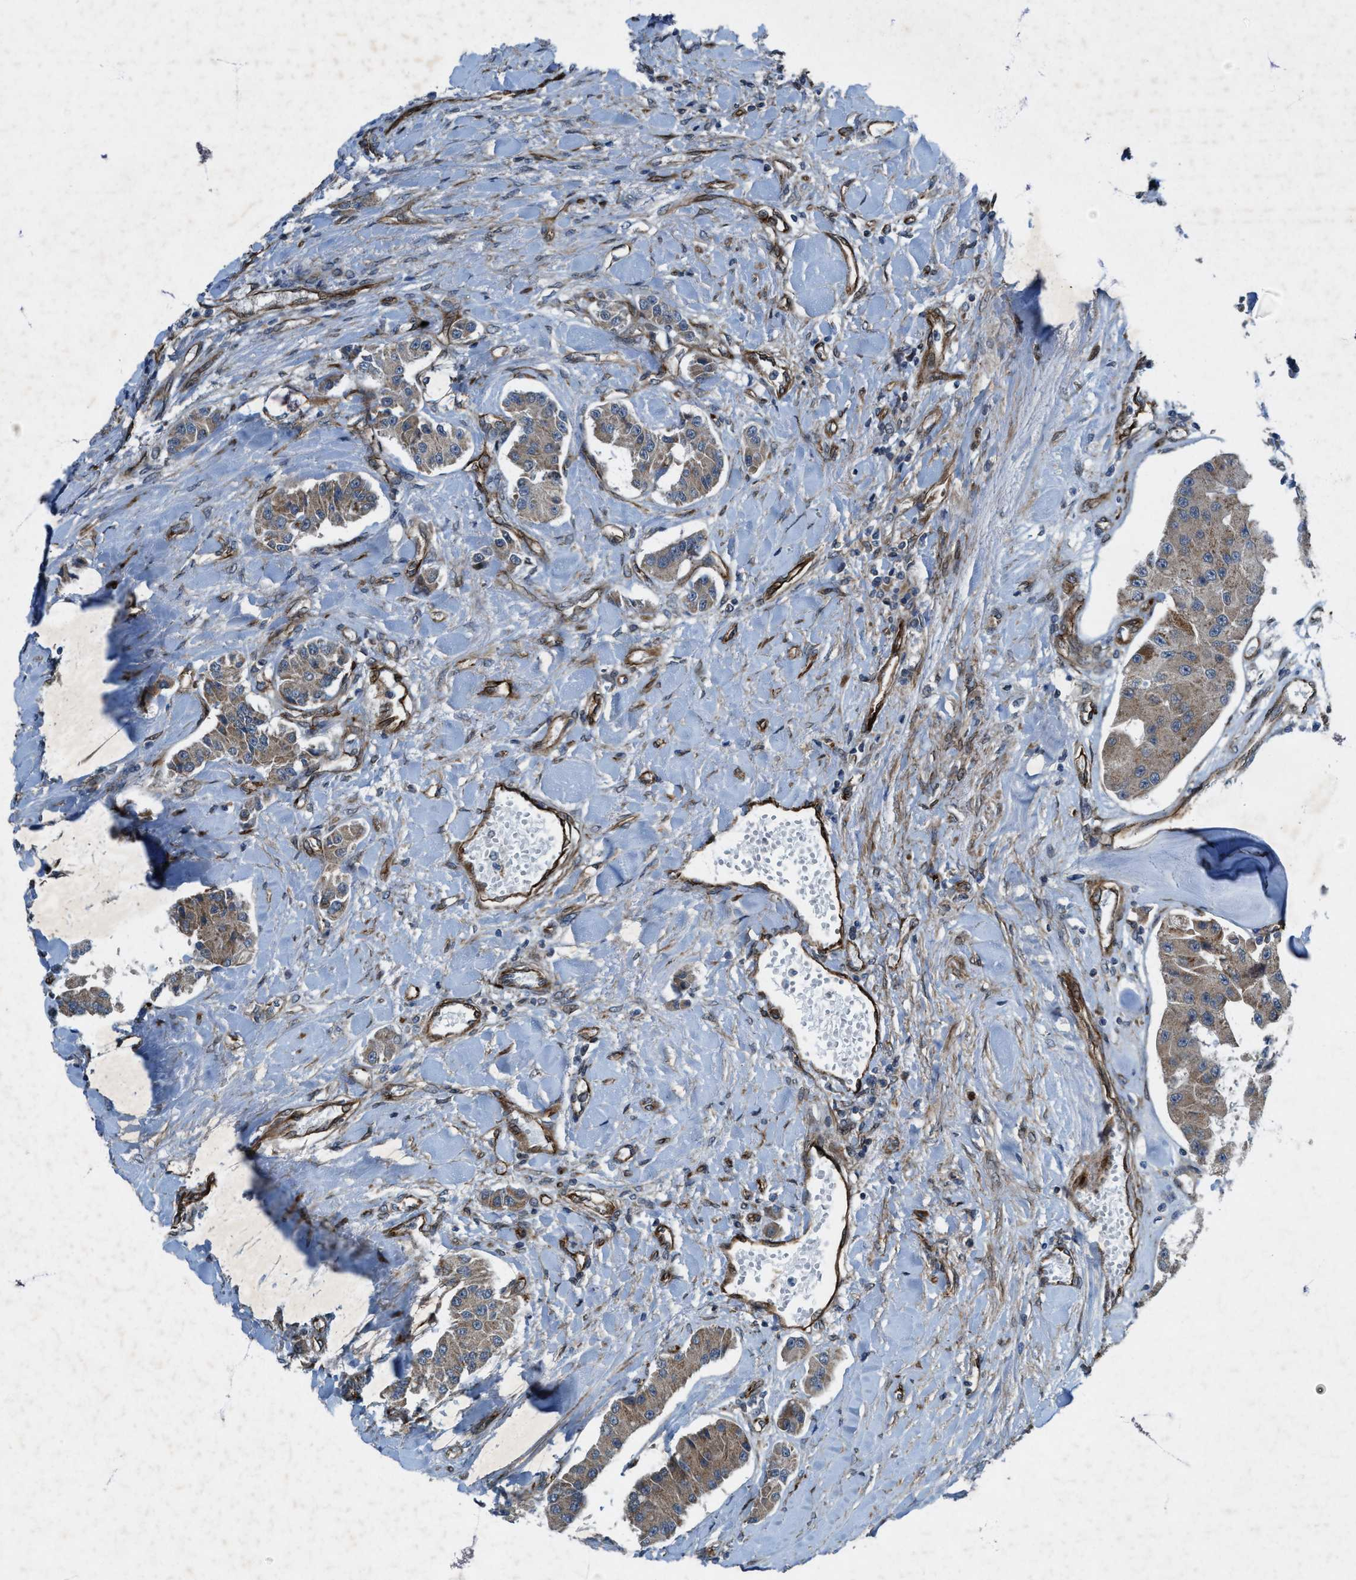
{"staining": {"intensity": "weak", "quantity": "25%-75%", "location": "cytoplasmic/membranous"}, "tissue": "carcinoid", "cell_type": "Tumor cells", "image_type": "cancer", "snomed": [{"axis": "morphology", "description": "Carcinoid, malignant, NOS"}, {"axis": "topography", "description": "Pancreas"}], "caption": "A low amount of weak cytoplasmic/membranous staining is seen in approximately 25%-75% of tumor cells in carcinoid (malignant) tissue.", "gene": "URGCP", "patient": {"sex": "male", "age": 41}}